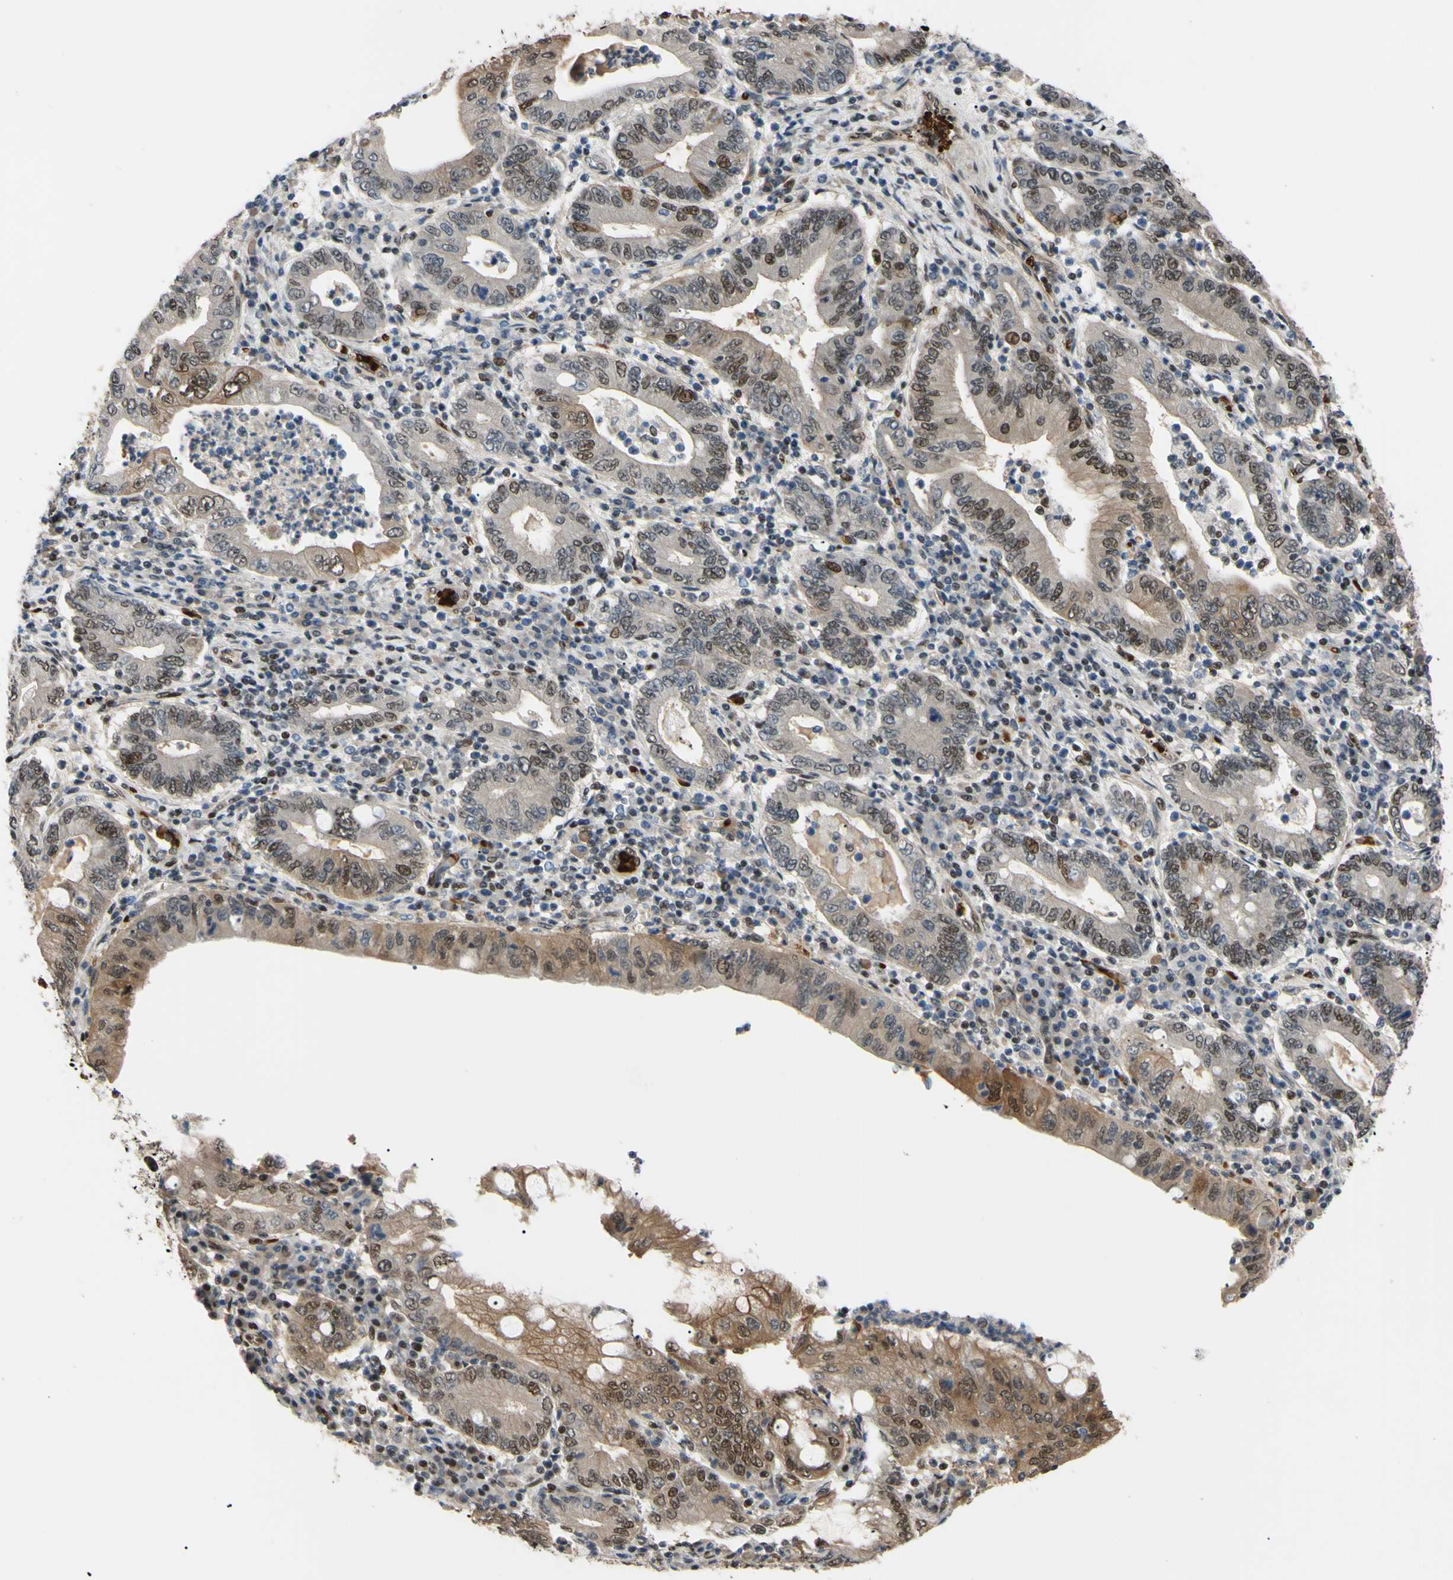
{"staining": {"intensity": "moderate", "quantity": "25%-75%", "location": "cytoplasmic/membranous,nuclear"}, "tissue": "stomach cancer", "cell_type": "Tumor cells", "image_type": "cancer", "snomed": [{"axis": "morphology", "description": "Normal tissue, NOS"}, {"axis": "morphology", "description": "Adenocarcinoma, NOS"}, {"axis": "topography", "description": "Esophagus"}, {"axis": "topography", "description": "Stomach, upper"}, {"axis": "topography", "description": "Peripheral nerve tissue"}], "caption": "Protein staining of adenocarcinoma (stomach) tissue shows moderate cytoplasmic/membranous and nuclear positivity in about 25%-75% of tumor cells.", "gene": "THAP12", "patient": {"sex": "male", "age": 62}}